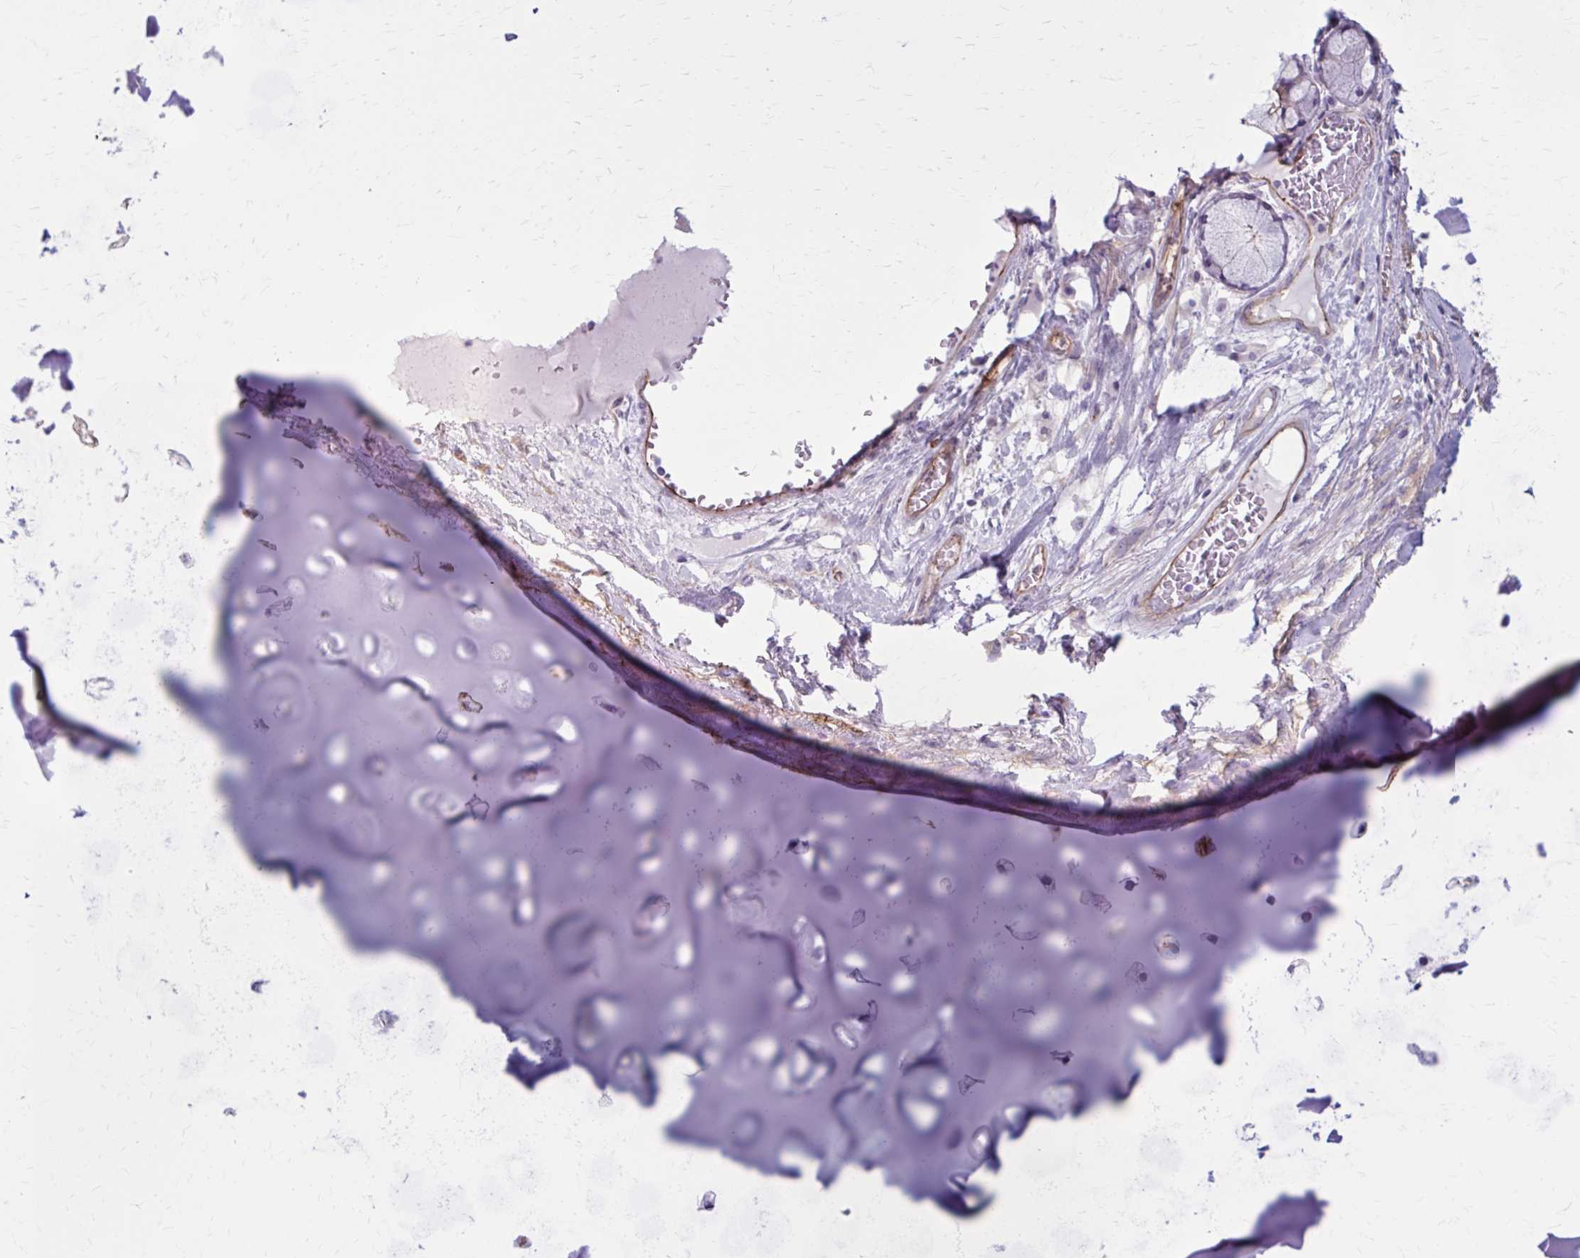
{"staining": {"intensity": "negative", "quantity": "none", "location": "none"}, "tissue": "adipose tissue", "cell_type": "Adipocytes", "image_type": "normal", "snomed": [{"axis": "morphology", "description": "Normal tissue, NOS"}, {"axis": "topography", "description": "Lymph node"}, {"axis": "topography", "description": "Bronchus"}], "caption": "A photomicrograph of human adipose tissue is negative for staining in adipocytes. The staining was performed using DAB to visualize the protein expression in brown, while the nuclei were stained in blue with hematoxylin (Magnification: 20x).", "gene": "ZDHHC7", "patient": {"sex": "male", "age": 56}}